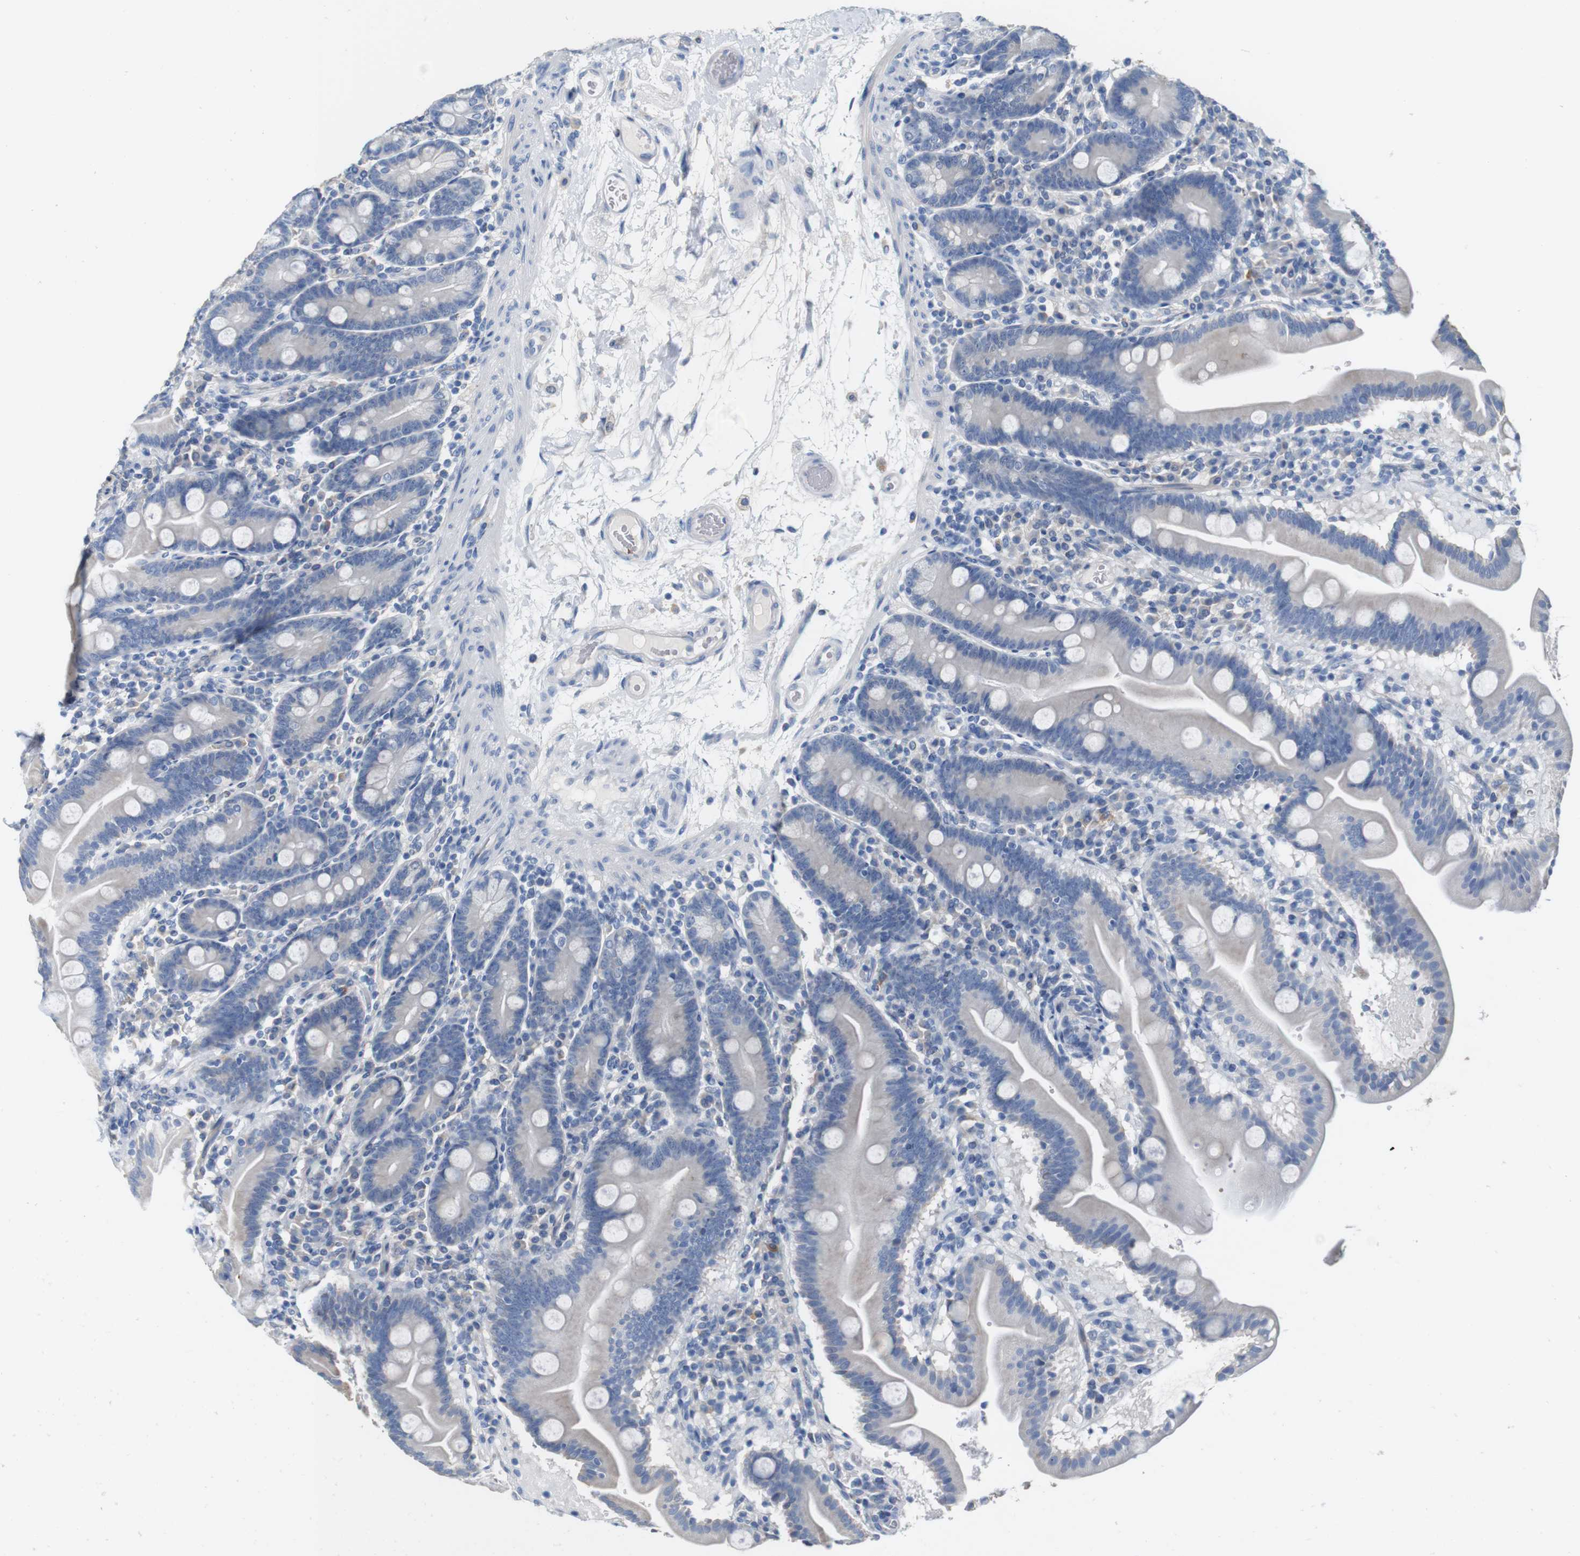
{"staining": {"intensity": "negative", "quantity": "none", "location": "none"}, "tissue": "duodenum", "cell_type": "Glandular cells", "image_type": "normal", "snomed": [{"axis": "morphology", "description": "Normal tissue, NOS"}, {"axis": "topography", "description": "Duodenum"}], "caption": "This is a photomicrograph of IHC staining of benign duodenum, which shows no expression in glandular cells. (Stains: DAB immunohistochemistry with hematoxylin counter stain, Microscopy: brightfield microscopy at high magnification).", "gene": "IGSF8", "patient": {"sex": "male", "age": 54}}